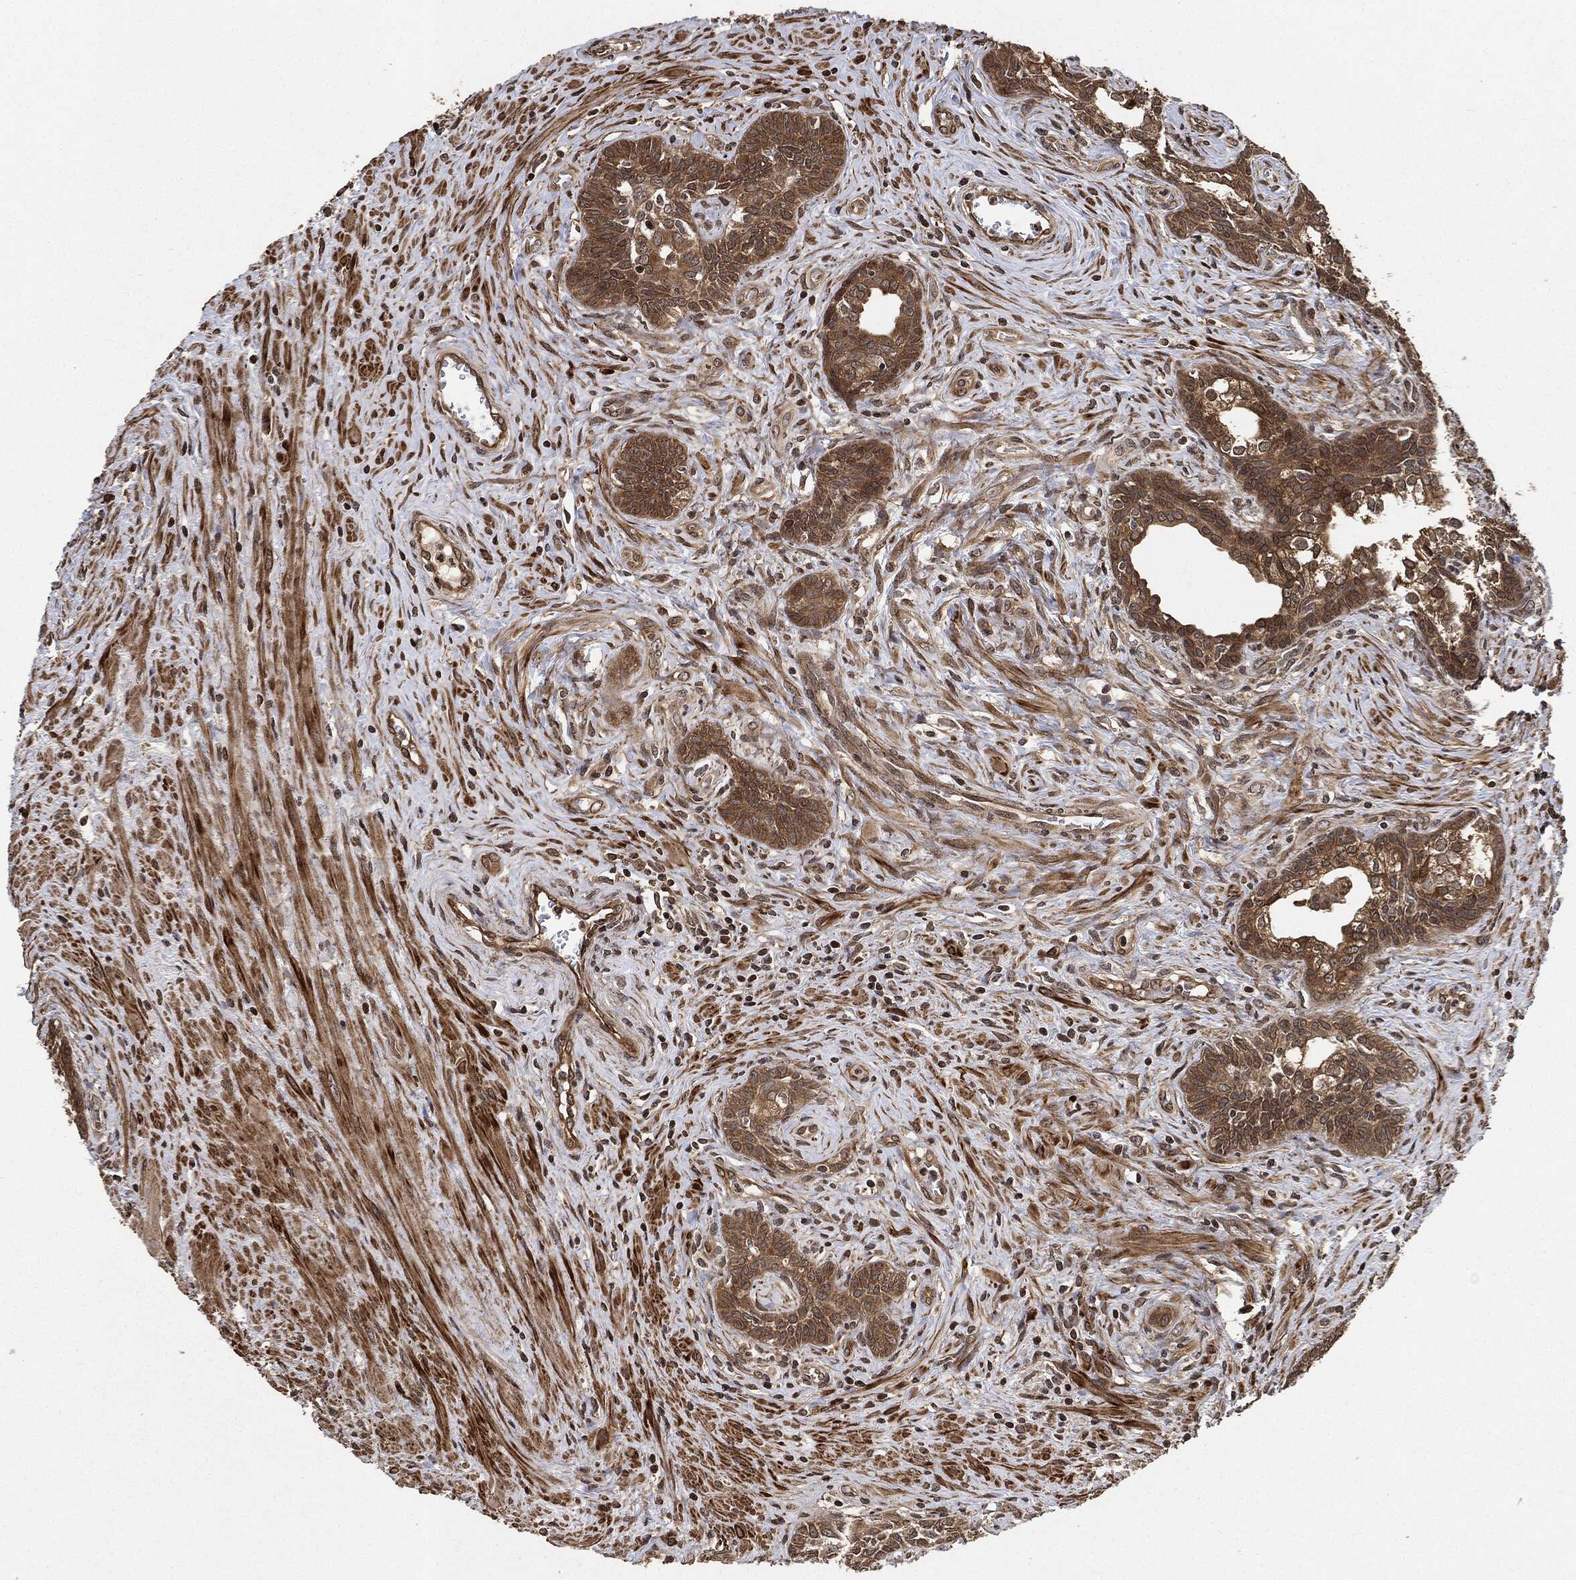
{"staining": {"intensity": "moderate", "quantity": ">75%", "location": "cytoplasmic/membranous"}, "tissue": "prostate cancer", "cell_type": "Tumor cells", "image_type": "cancer", "snomed": [{"axis": "morphology", "description": "Adenocarcinoma, NOS"}, {"axis": "morphology", "description": "Adenocarcinoma, High grade"}, {"axis": "topography", "description": "Prostate"}], "caption": "Immunohistochemical staining of human prostate cancer (high-grade adenocarcinoma) shows moderate cytoplasmic/membranous protein staining in about >75% of tumor cells.", "gene": "PDK1", "patient": {"sex": "male", "age": 61}}